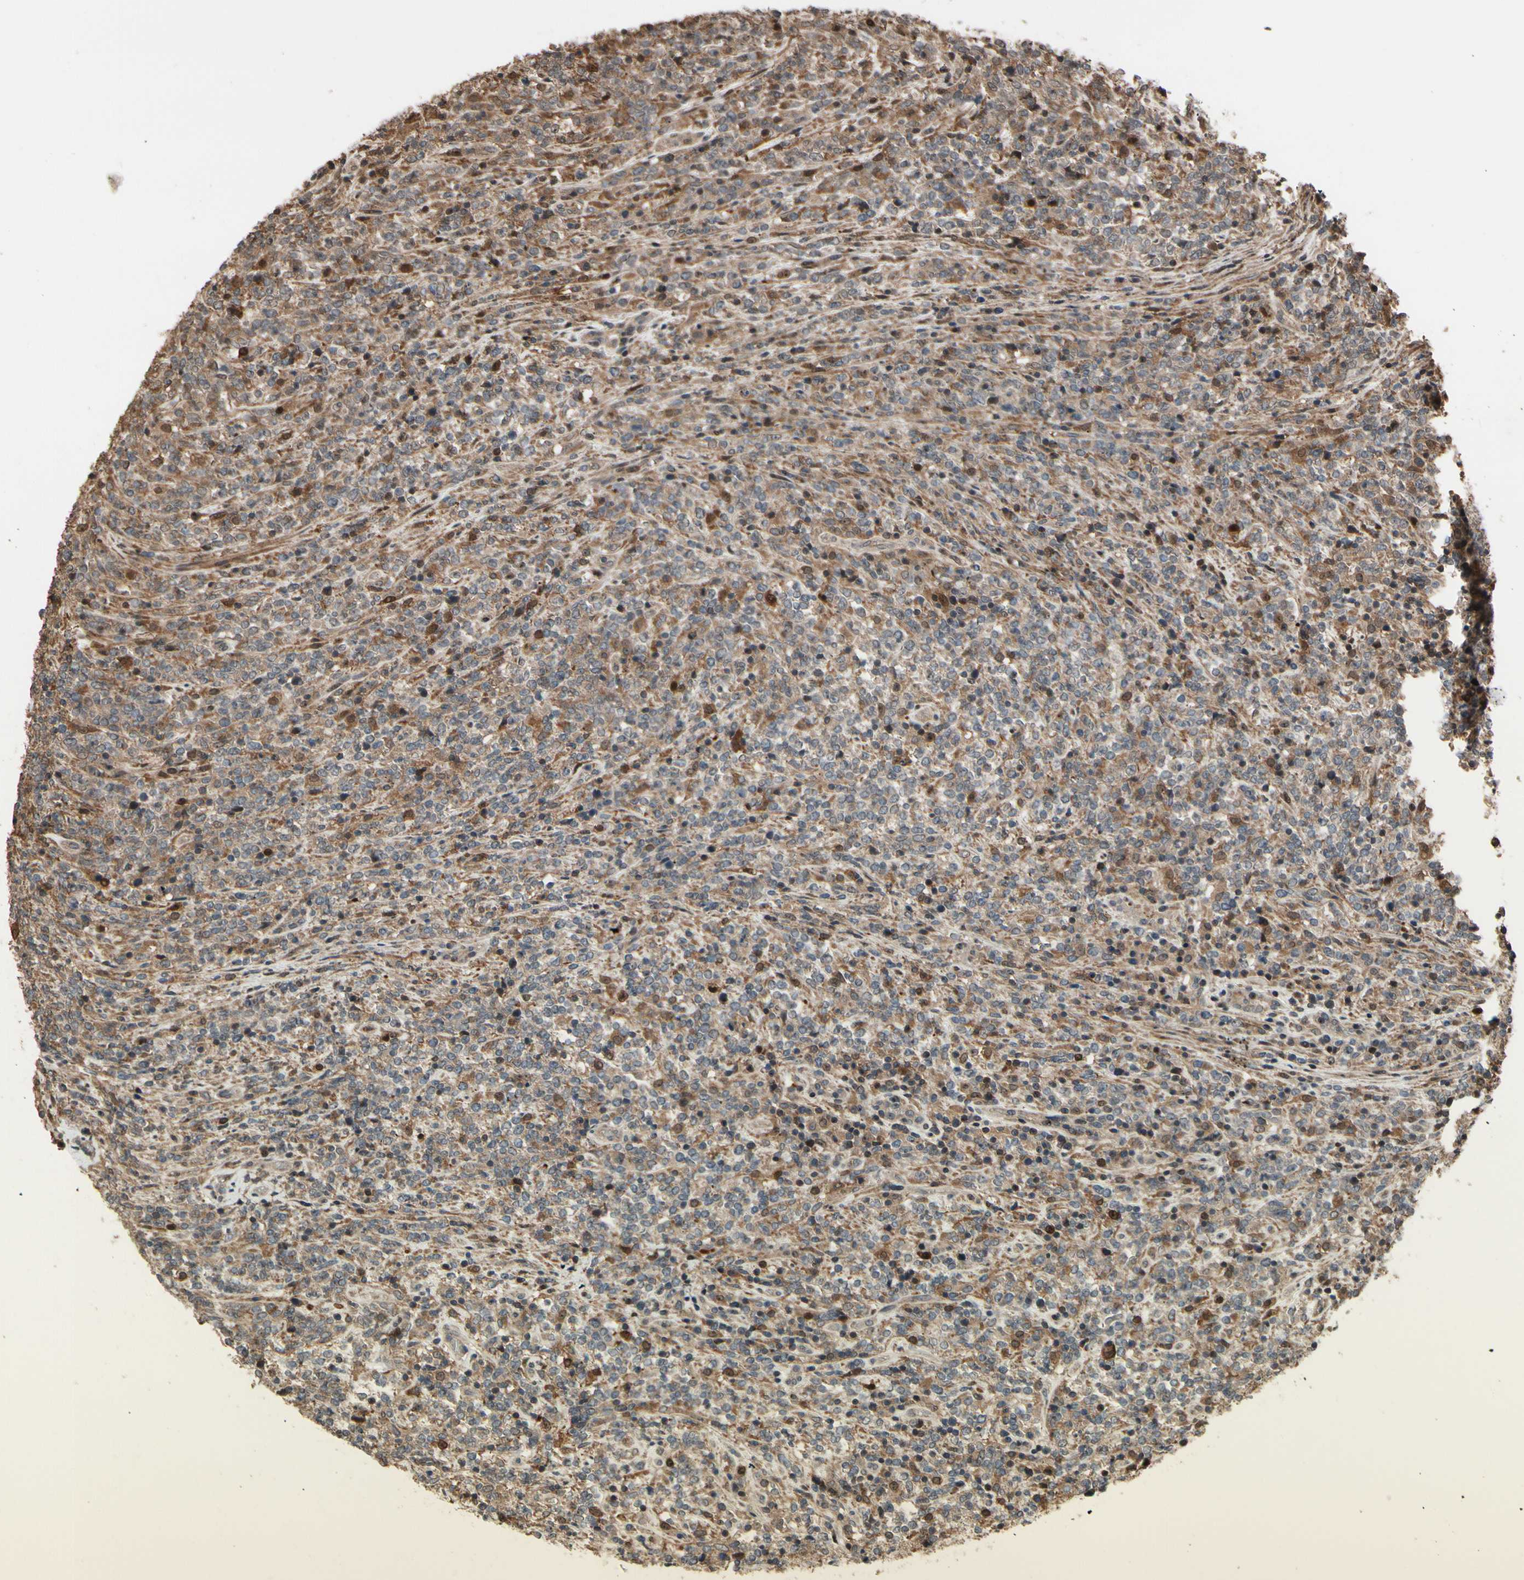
{"staining": {"intensity": "moderate", "quantity": "<25%", "location": "cytoplasmic/membranous,nuclear"}, "tissue": "lymphoma", "cell_type": "Tumor cells", "image_type": "cancer", "snomed": [{"axis": "morphology", "description": "Malignant lymphoma, non-Hodgkin's type, High grade"}, {"axis": "topography", "description": "Soft tissue"}], "caption": "This image exhibits IHC staining of human lymphoma, with low moderate cytoplasmic/membranous and nuclear staining in approximately <25% of tumor cells.", "gene": "CSF1R", "patient": {"sex": "male", "age": 18}}